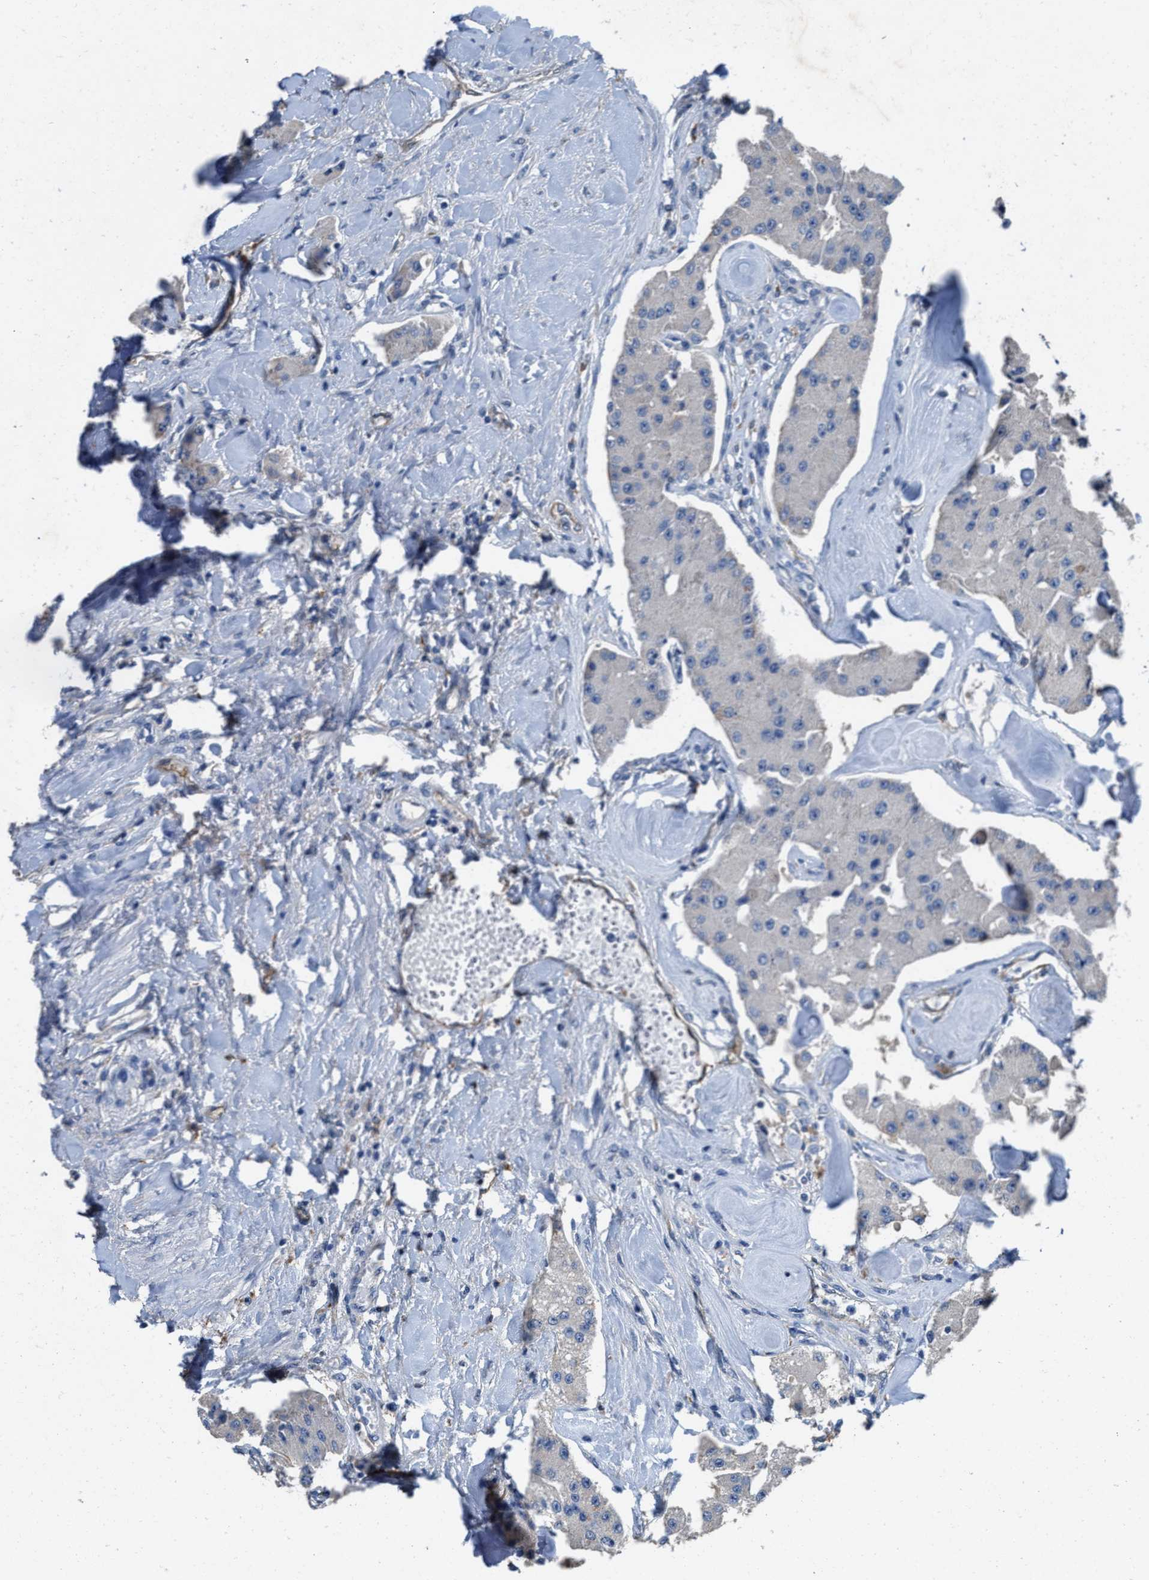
{"staining": {"intensity": "negative", "quantity": "none", "location": "none"}, "tissue": "carcinoid", "cell_type": "Tumor cells", "image_type": "cancer", "snomed": [{"axis": "morphology", "description": "Carcinoid, malignant, NOS"}, {"axis": "topography", "description": "Pancreas"}], "caption": "High magnification brightfield microscopy of carcinoid stained with DAB (3,3'-diaminobenzidine) (brown) and counterstained with hematoxylin (blue): tumor cells show no significant expression.", "gene": "PEG10", "patient": {"sex": "male", "age": 41}}